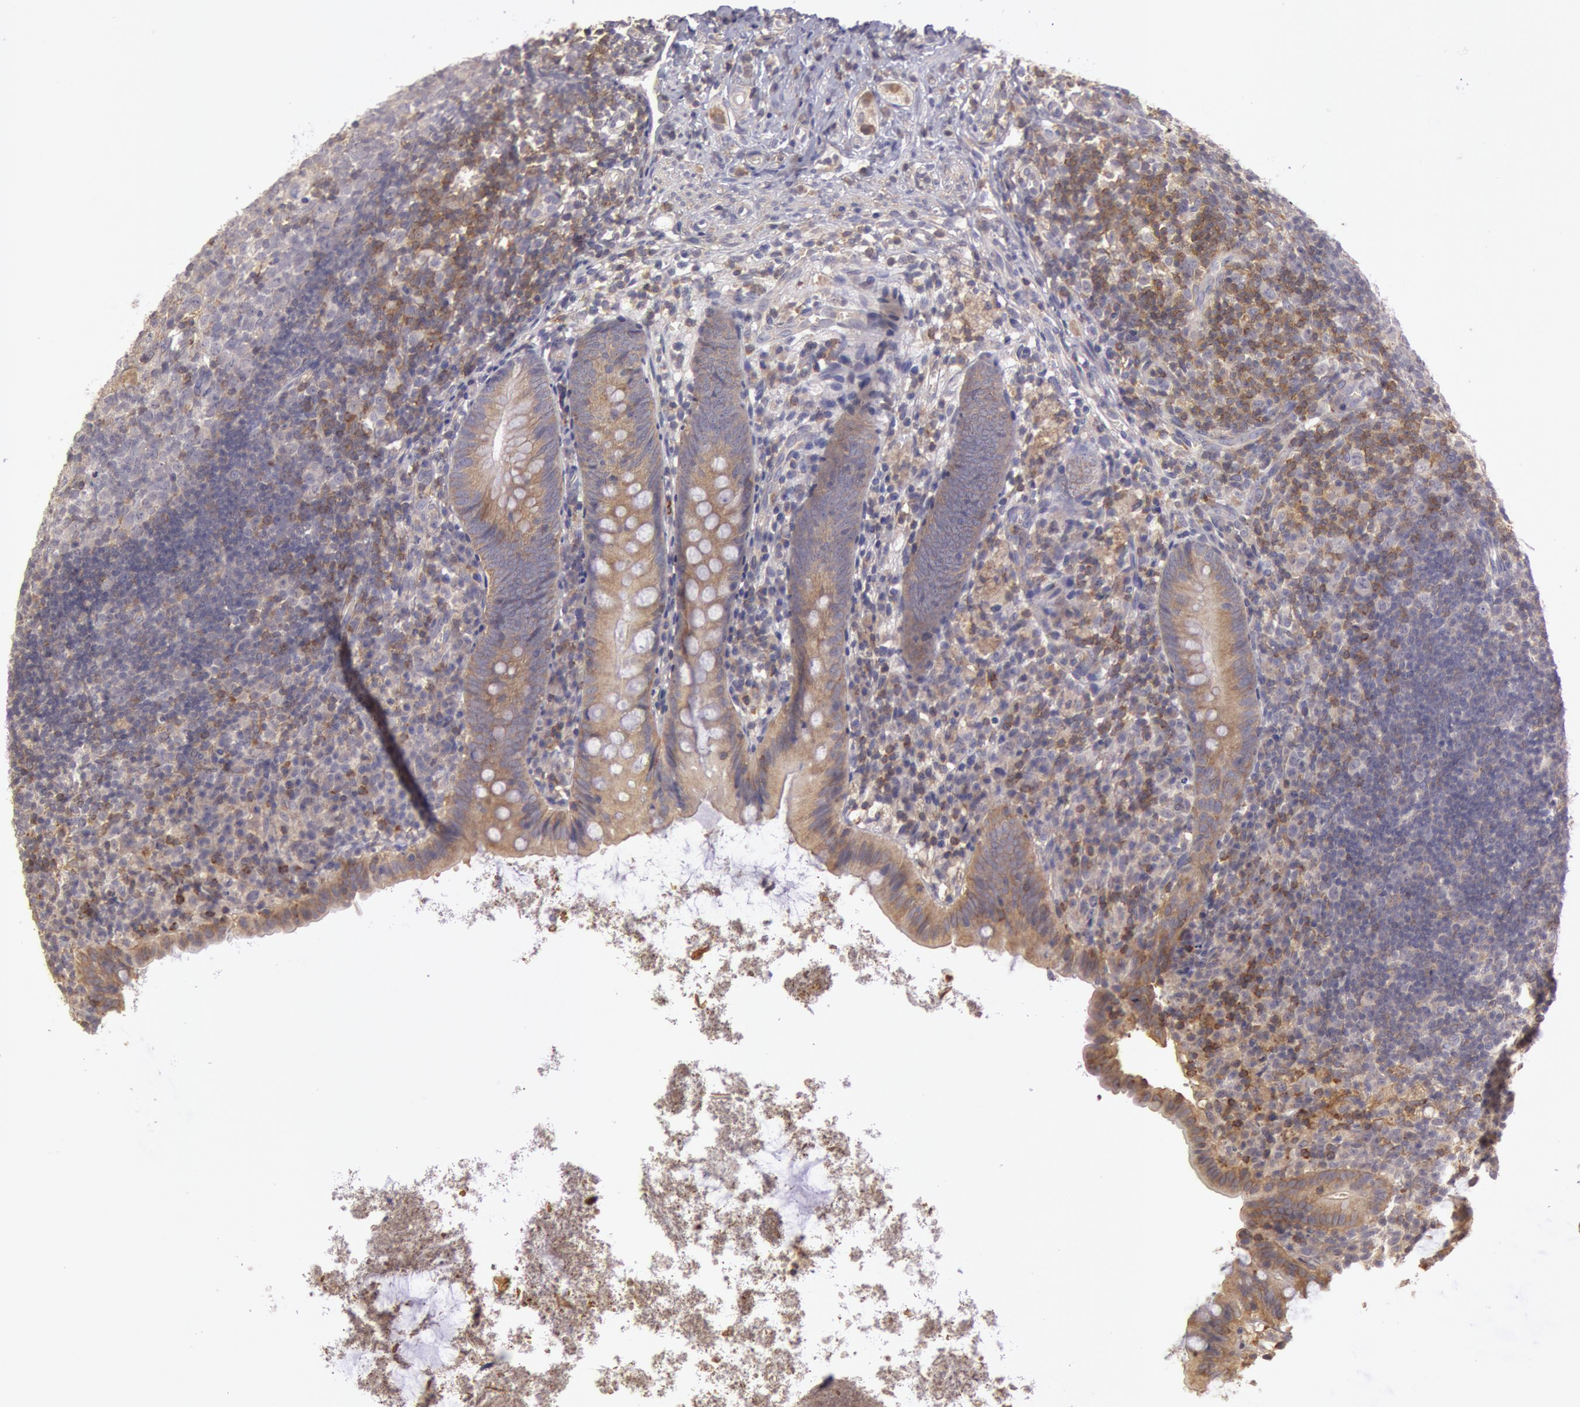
{"staining": {"intensity": "moderate", "quantity": ">75%", "location": "cytoplasmic/membranous"}, "tissue": "appendix", "cell_type": "Glandular cells", "image_type": "normal", "snomed": [{"axis": "morphology", "description": "Normal tissue, NOS"}, {"axis": "topography", "description": "Appendix"}], "caption": "Immunohistochemistry (IHC) photomicrograph of normal appendix stained for a protein (brown), which shows medium levels of moderate cytoplasmic/membranous staining in about >75% of glandular cells.", "gene": "NMT2", "patient": {"sex": "female", "age": 9}}